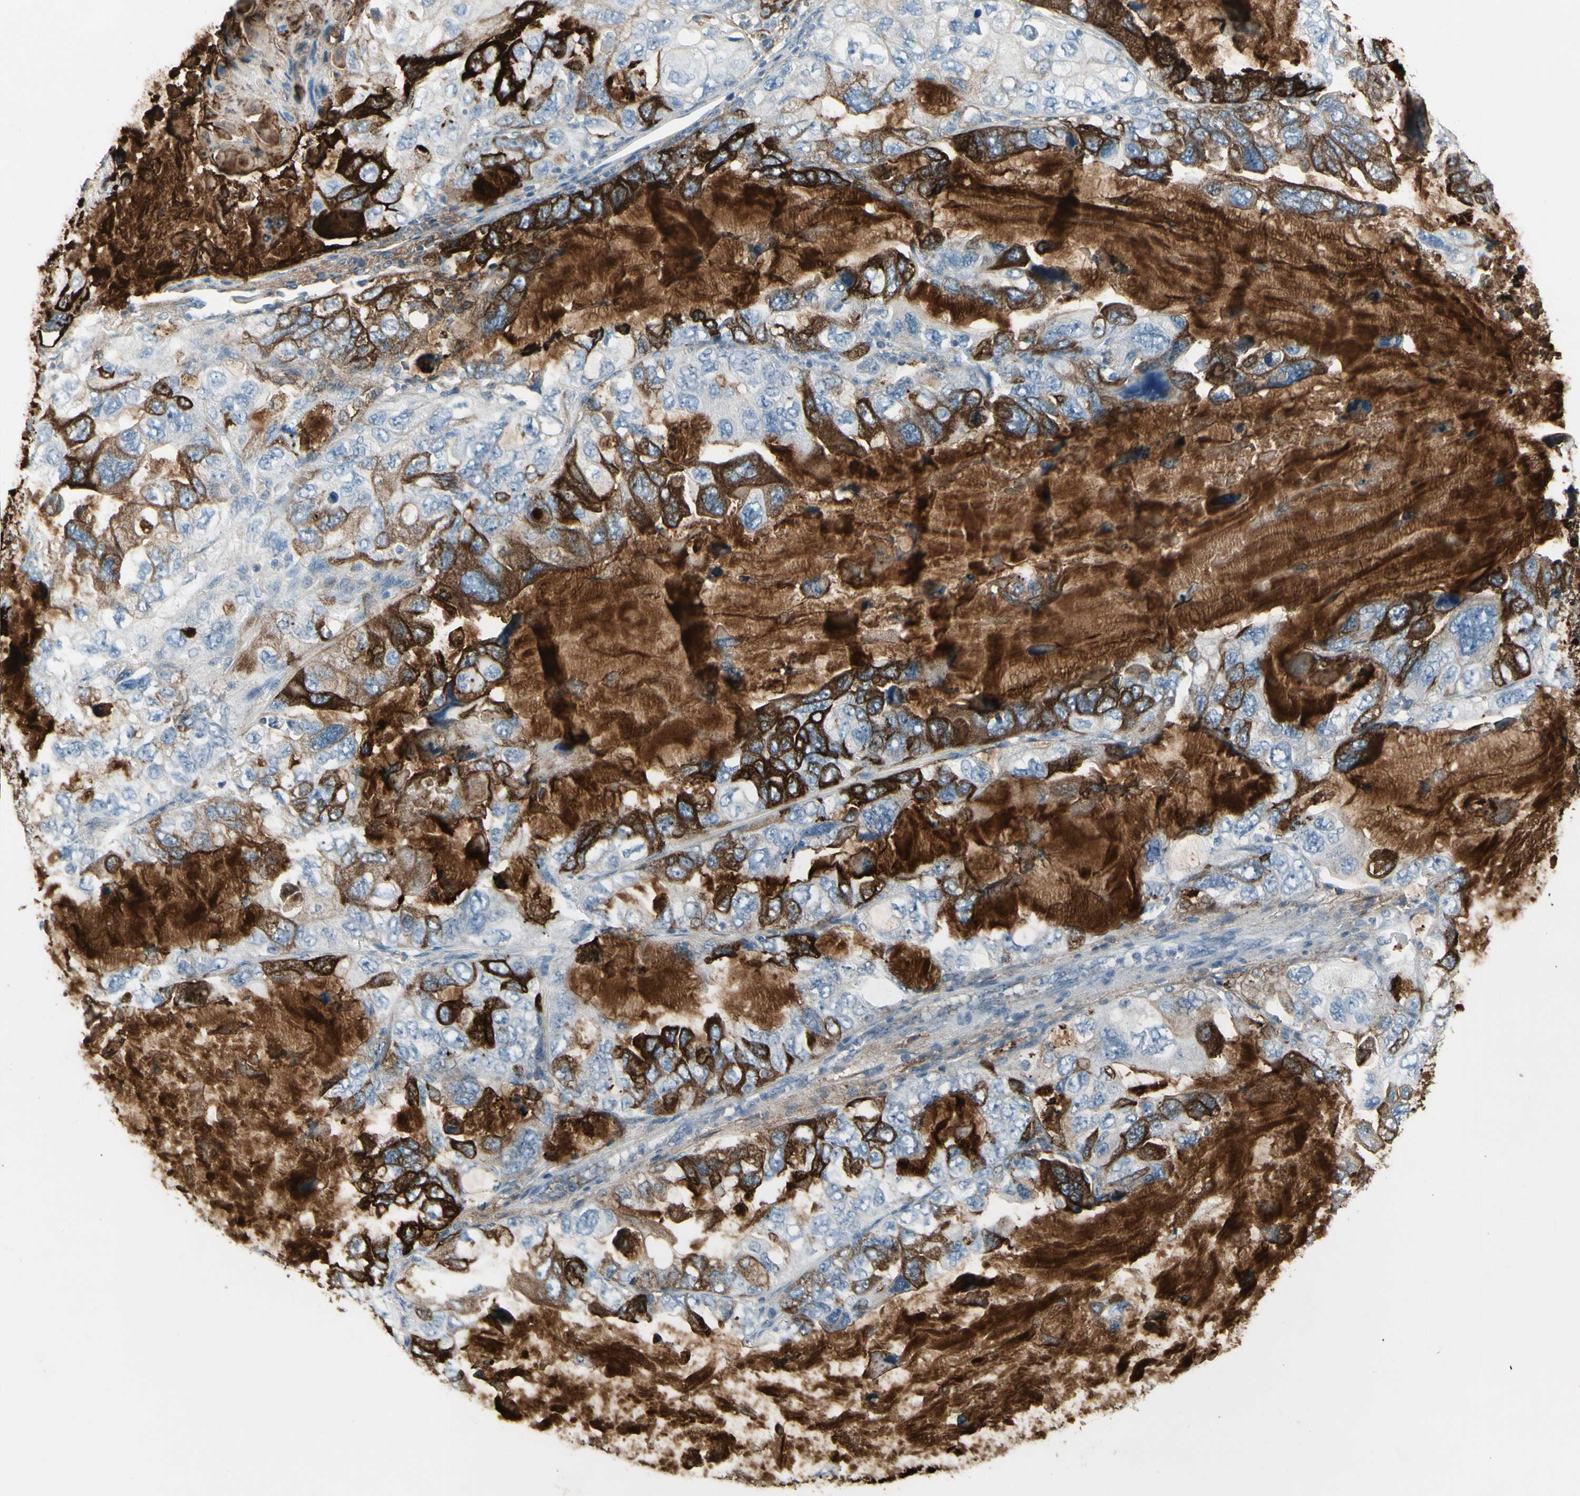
{"staining": {"intensity": "strong", "quantity": "<25%", "location": "cytoplasmic/membranous"}, "tissue": "lung cancer", "cell_type": "Tumor cells", "image_type": "cancer", "snomed": [{"axis": "morphology", "description": "Squamous cell carcinoma, NOS"}, {"axis": "topography", "description": "Lung"}], "caption": "This is an image of immunohistochemistry staining of lung squamous cell carcinoma, which shows strong positivity in the cytoplasmic/membranous of tumor cells.", "gene": "IGHG1", "patient": {"sex": "female", "age": 73}}